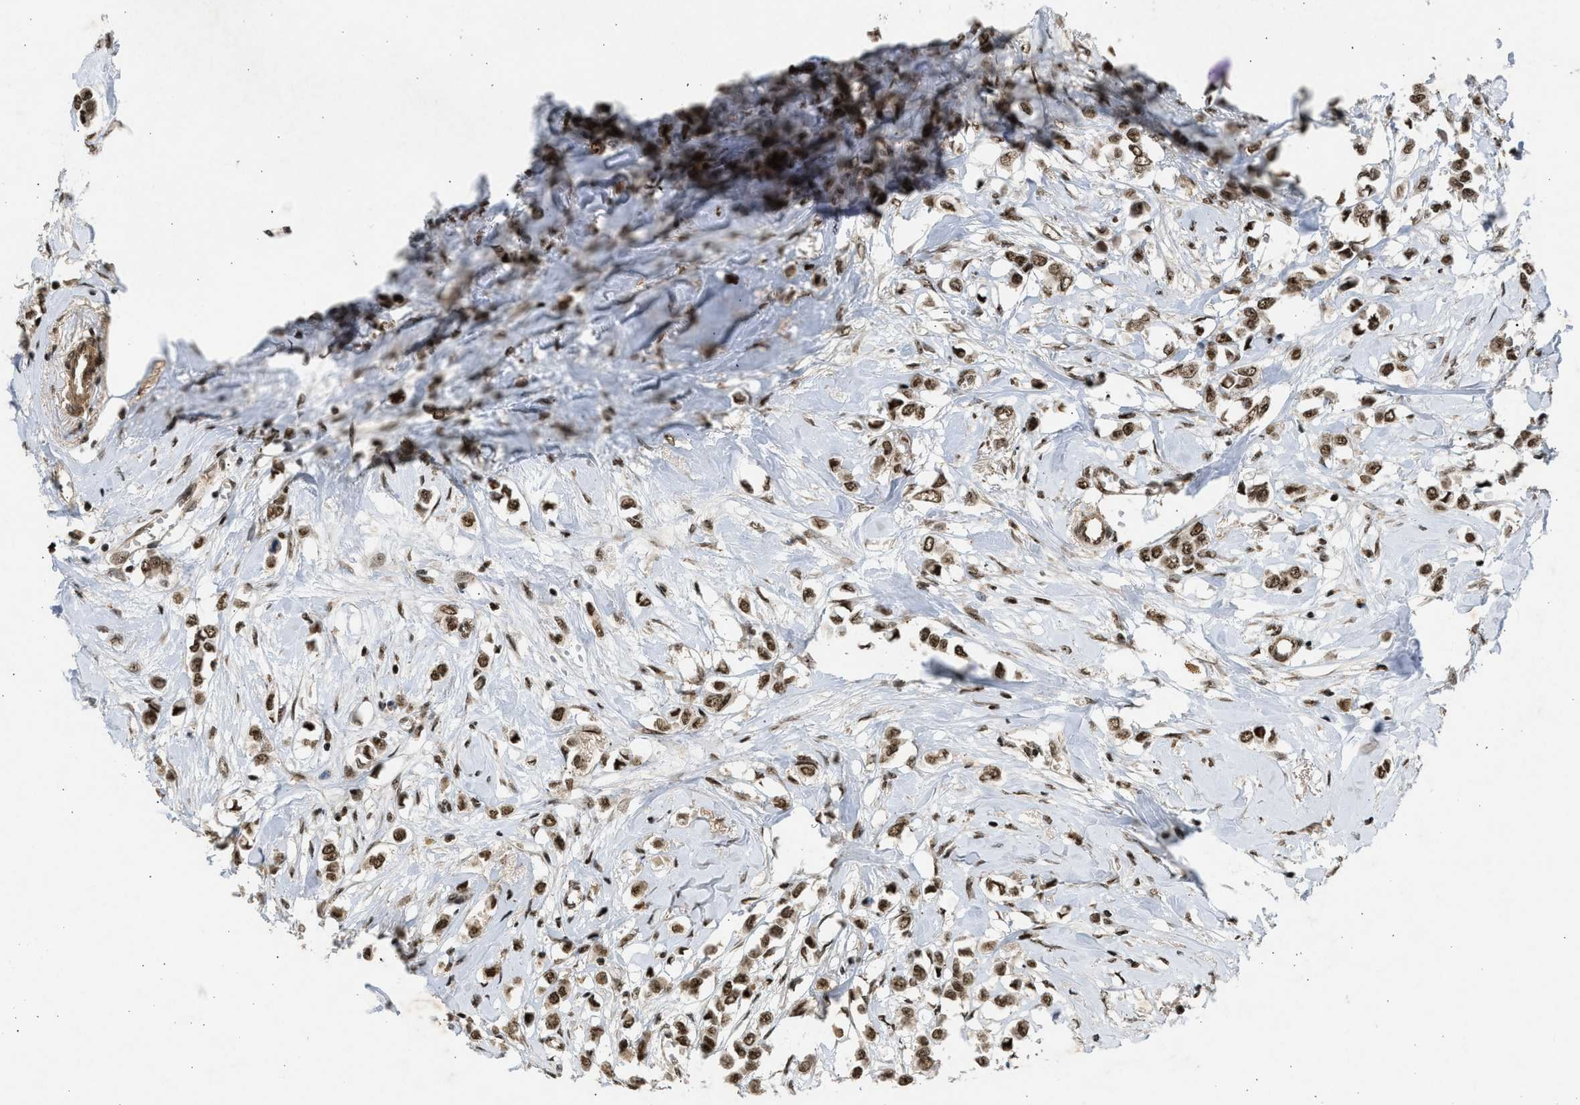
{"staining": {"intensity": "moderate", "quantity": ">75%", "location": "nuclear"}, "tissue": "breast cancer", "cell_type": "Tumor cells", "image_type": "cancer", "snomed": [{"axis": "morphology", "description": "Lobular carcinoma"}, {"axis": "topography", "description": "Breast"}], "caption": "Immunohistochemical staining of human breast lobular carcinoma displays medium levels of moderate nuclear staining in about >75% of tumor cells. The protein of interest is stained brown, and the nuclei are stained in blue (DAB (3,3'-diaminobenzidine) IHC with brightfield microscopy, high magnification).", "gene": "TFDP2", "patient": {"sex": "female", "age": 51}}